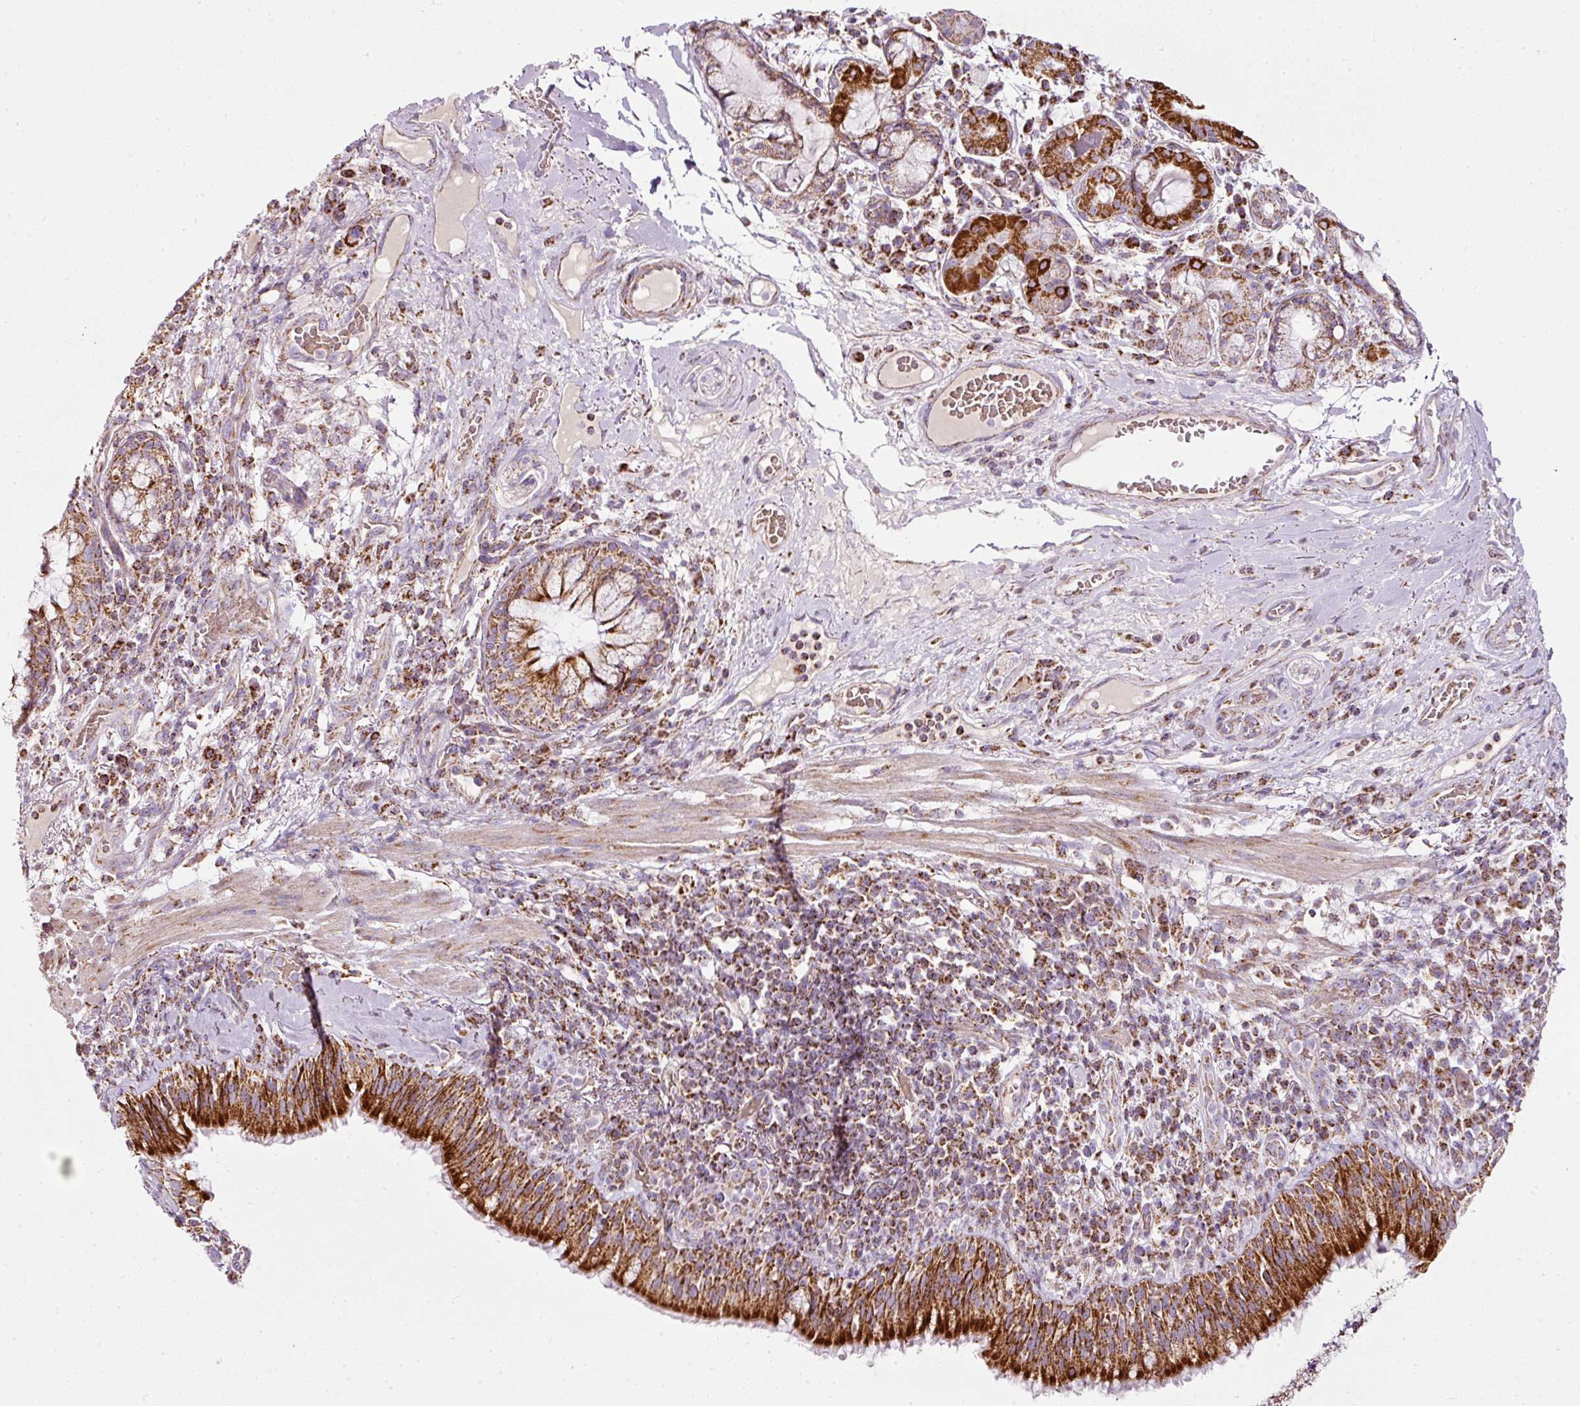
{"staining": {"intensity": "strong", "quantity": ">75%", "location": "cytoplasmic/membranous"}, "tissue": "bronchus", "cell_type": "Respiratory epithelial cells", "image_type": "normal", "snomed": [{"axis": "morphology", "description": "Normal tissue, NOS"}, {"axis": "topography", "description": "Cartilage tissue"}, {"axis": "topography", "description": "Bronchus"}], "caption": "Immunohistochemistry (IHC) of unremarkable human bronchus displays high levels of strong cytoplasmic/membranous positivity in about >75% of respiratory epithelial cells.", "gene": "SDHA", "patient": {"sex": "male", "age": 56}}